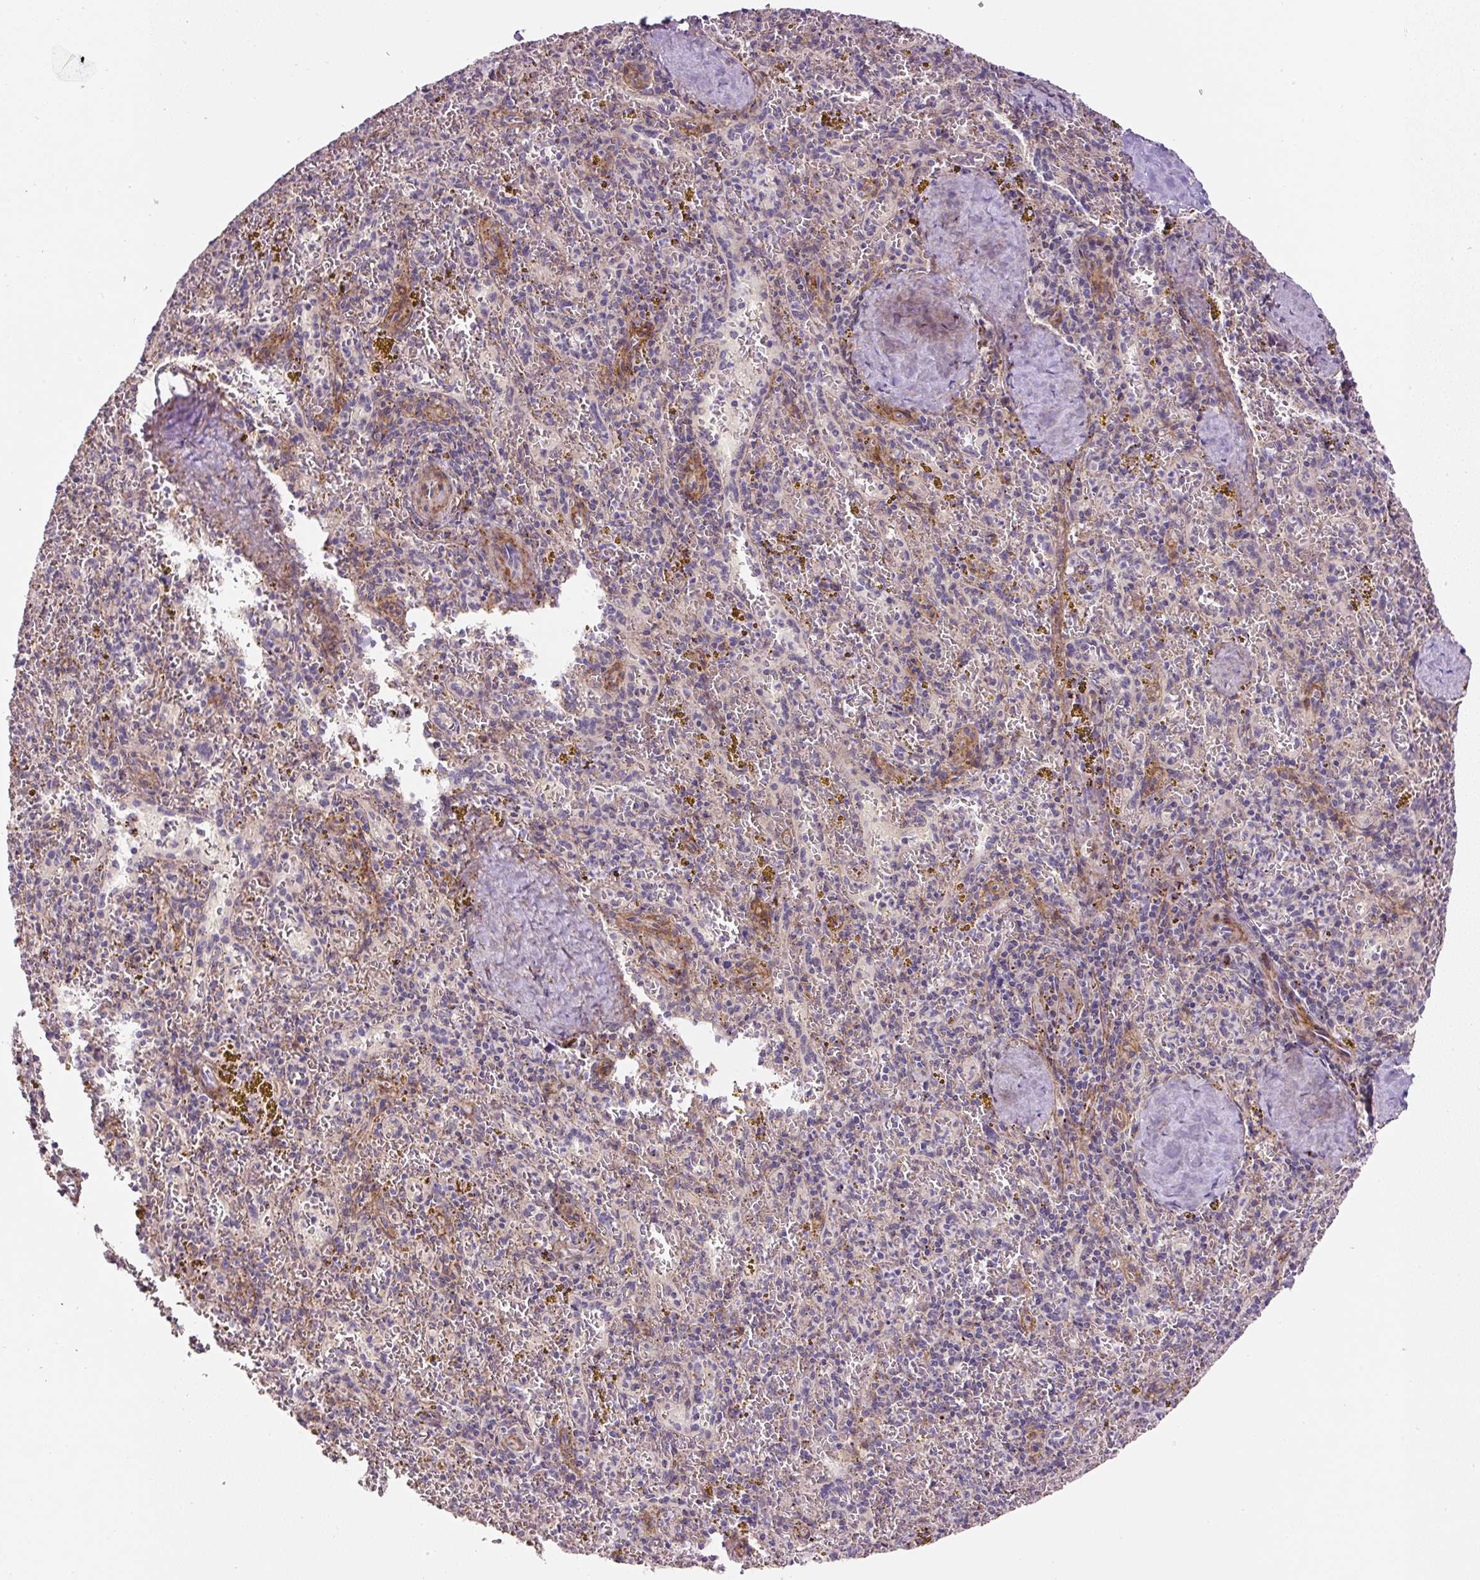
{"staining": {"intensity": "negative", "quantity": "none", "location": "none"}, "tissue": "spleen", "cell_type": "Cells in red pulp", "image_type": "normal", "snomed": [{"axis": "morphology", "description": "Normal tissue, NOS"}, {"axis": "topography", "description": "Spleen"}], "caption": "A histopathology image of spleen stained for a protein shows no brown staining in cells in red pulp. (Stains: DAB (3,3'-diaminobenzidine) IHC with hematoxylin counter stain, Microscopy: brightfield microscopy at high magnification).", "gene": "RNF170", "patient": {"sex": "male", "age": 57}}